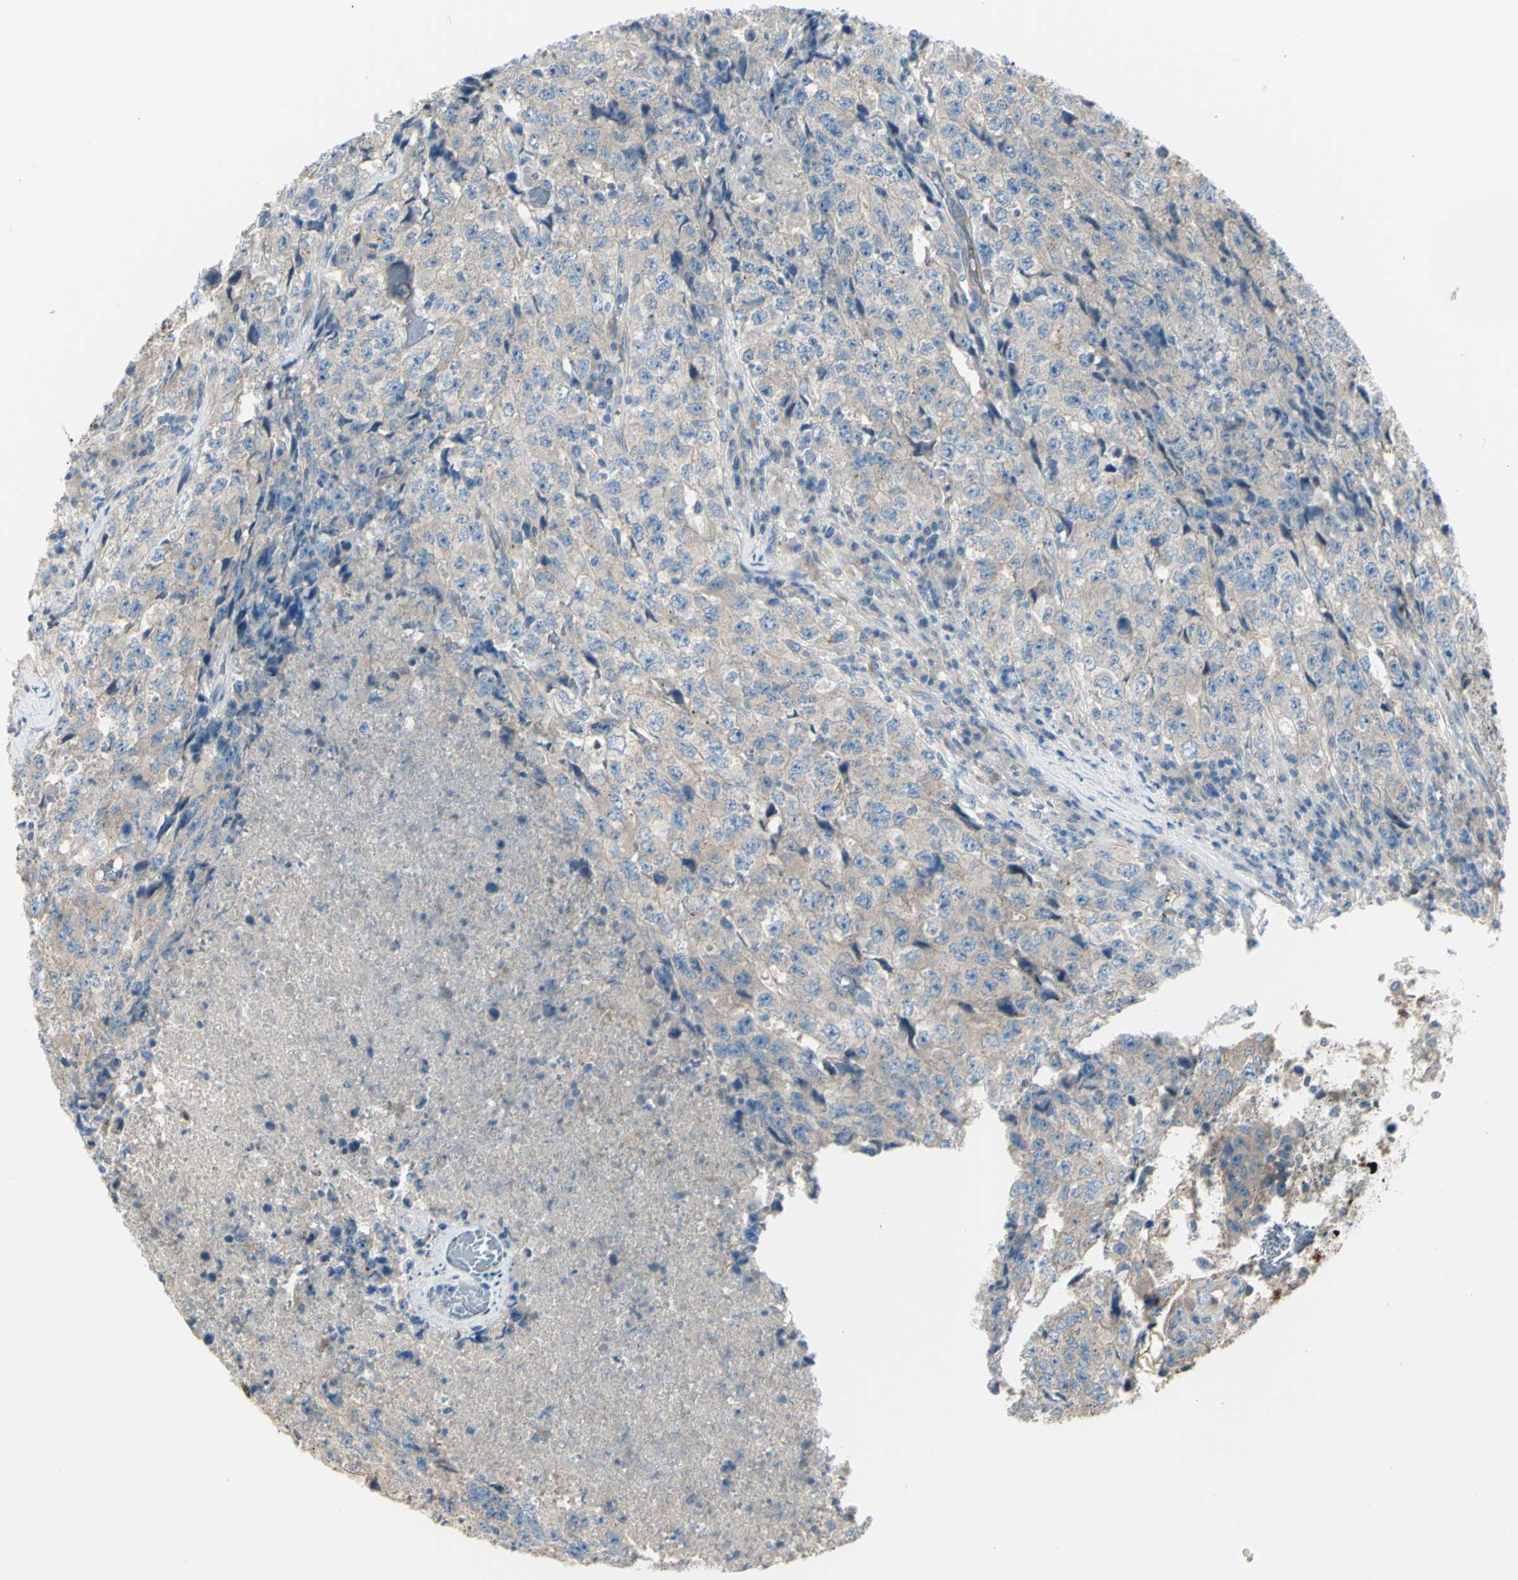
{"staining": {"intensity": "weak", "quantity": ">75%", "location": "cytoplasmic/membranous"}, "tissue": "testis cancer", "cell_type": "Tumor cells", "image_type": "cancer", "snomed": [{"axis": "morphology", "description": "Necrosis, NOS"}, {"axis": "morphology", "description": "Carcinoma, Embryonal, NOS"}, {"axis": "topography", "description": "Testis"}], "caption": "Testis cancer stained for a protein displays weak cytoplasmic/membranous positivity in tumor cells.", "gene": "PCDHGA2", "patient": {"sex": "male", "age": 19}}